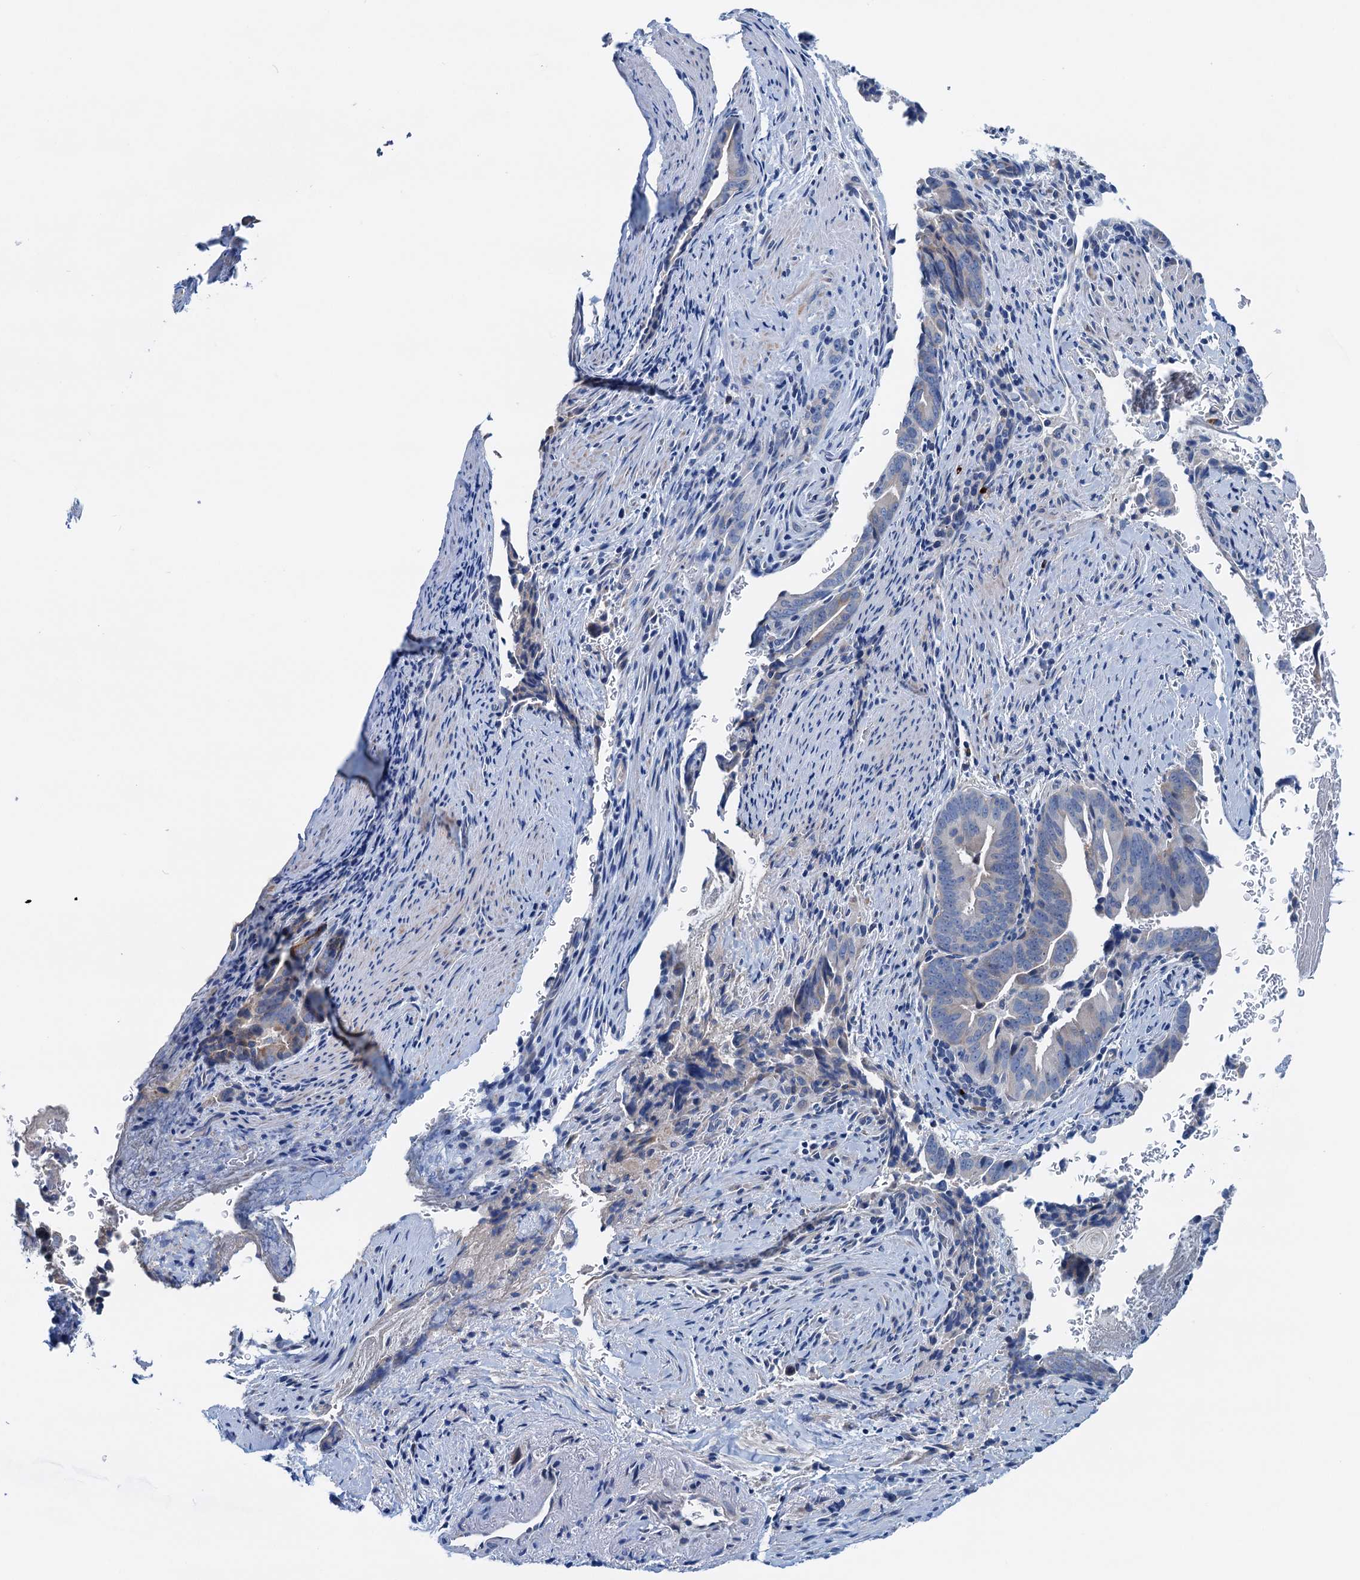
{"staining": {"intensity": "negative", "quantity": "none", "location": "none"}, "tissue": "pancreatic cancer", "cell_type": "Tumor cells", "image_type": "cancer", "snomed": [{"axis": "morphology", "description": "Adenocarcinoma, NOS"}, {"axis": "topography", "description": "Pancreas"}], "caption": "Tumor cells show no significant staining in pancreatic cancer (adenocarcinoma).", "gene": "KNDC1", "patient": {"sex": "female", "age": 63}}